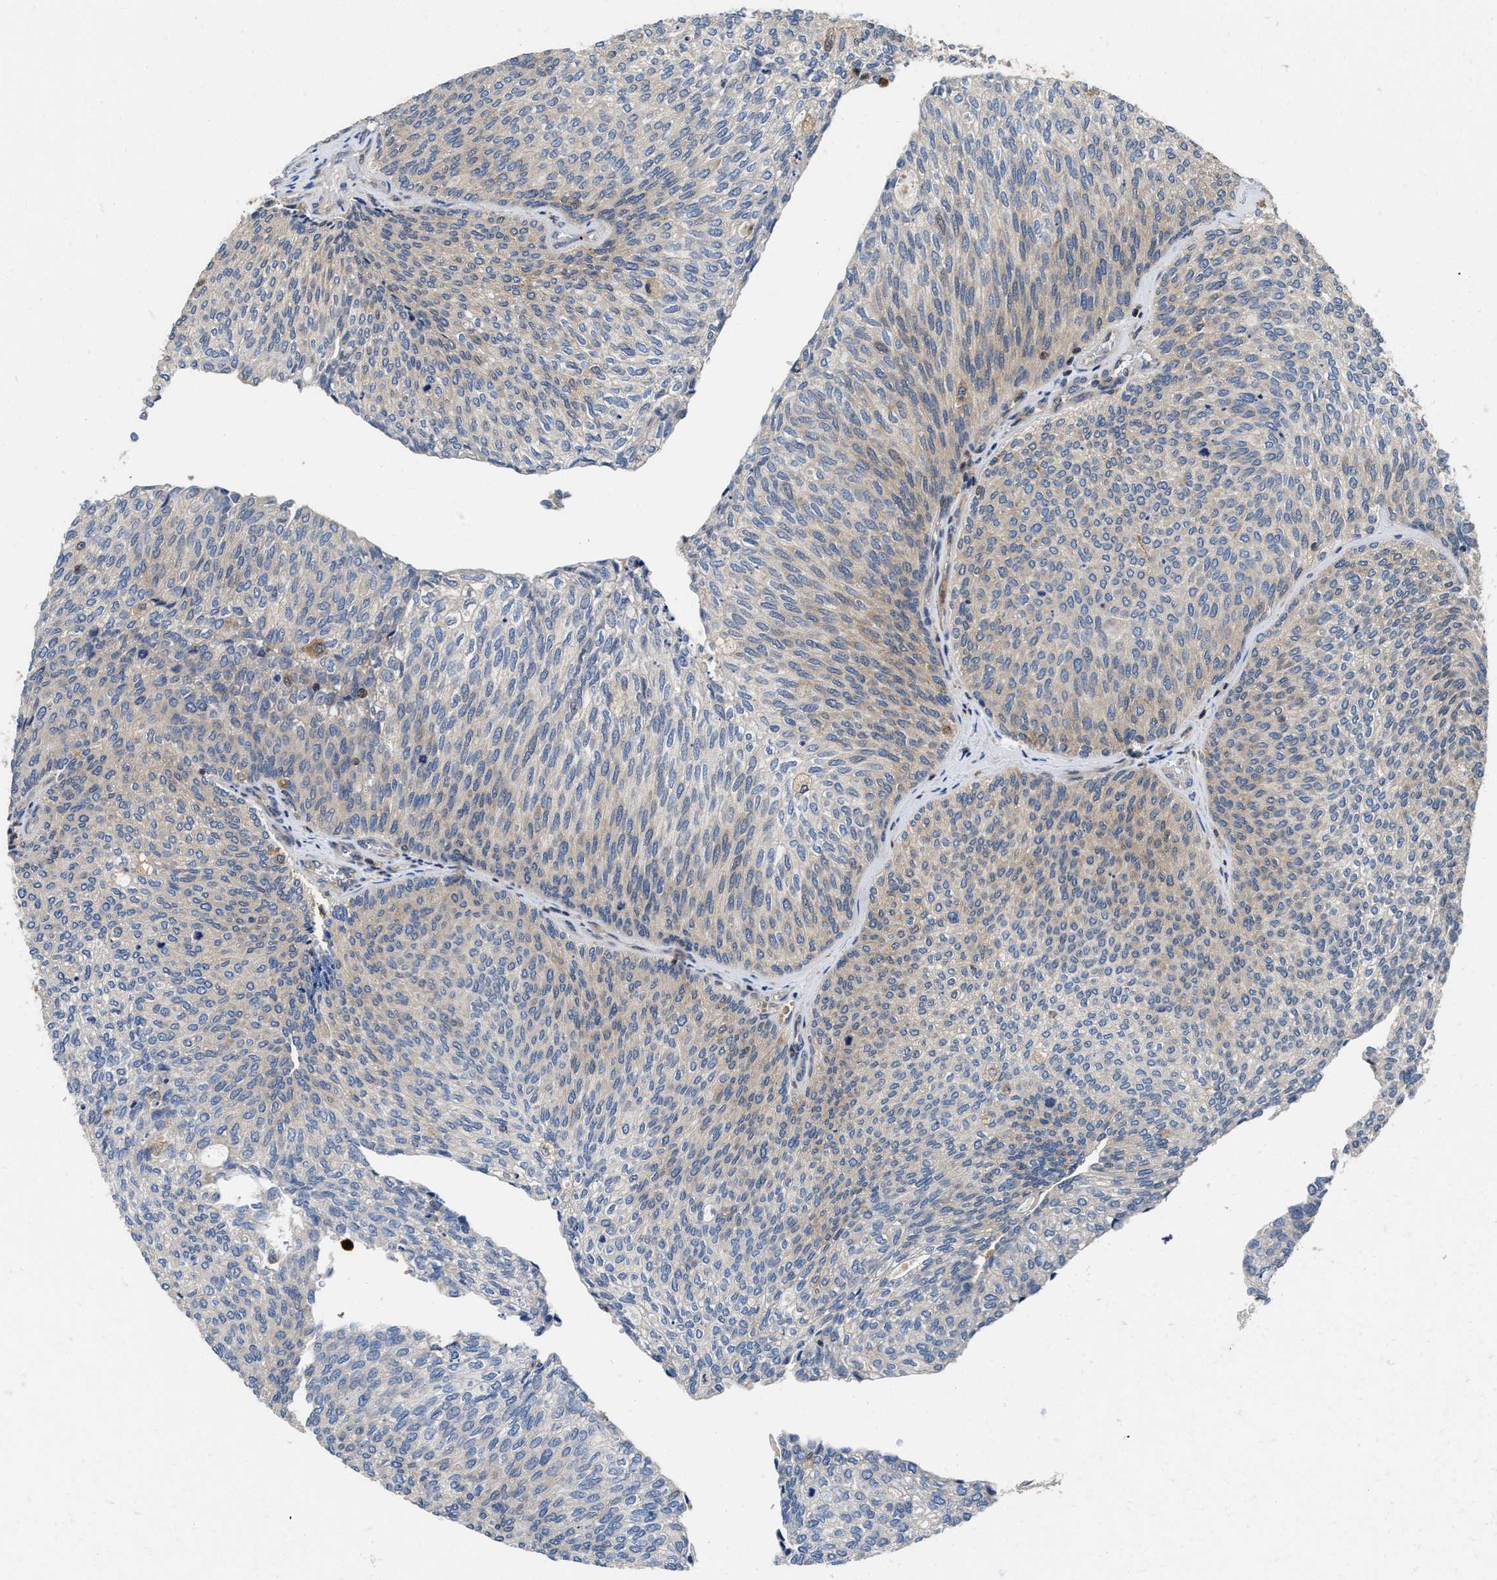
{"staining": {"intensity": "negative", "quantity": "none", "location": "none"}, "tissue": "urothelial cancer", "cell_type": "Tumor cells", "image_type": "cancer", "snomed": [{"axis": "morphology", "description": "Urothelial carcinoma, Low grade"}, {"axis": "topography", "description": "Urinary bladder"}], "caption": "Tumor cells are negative for brown protein staining in urothelial cancer.", "gene": "OSTF1", "patient": {"sex": "female", "age": 79}}